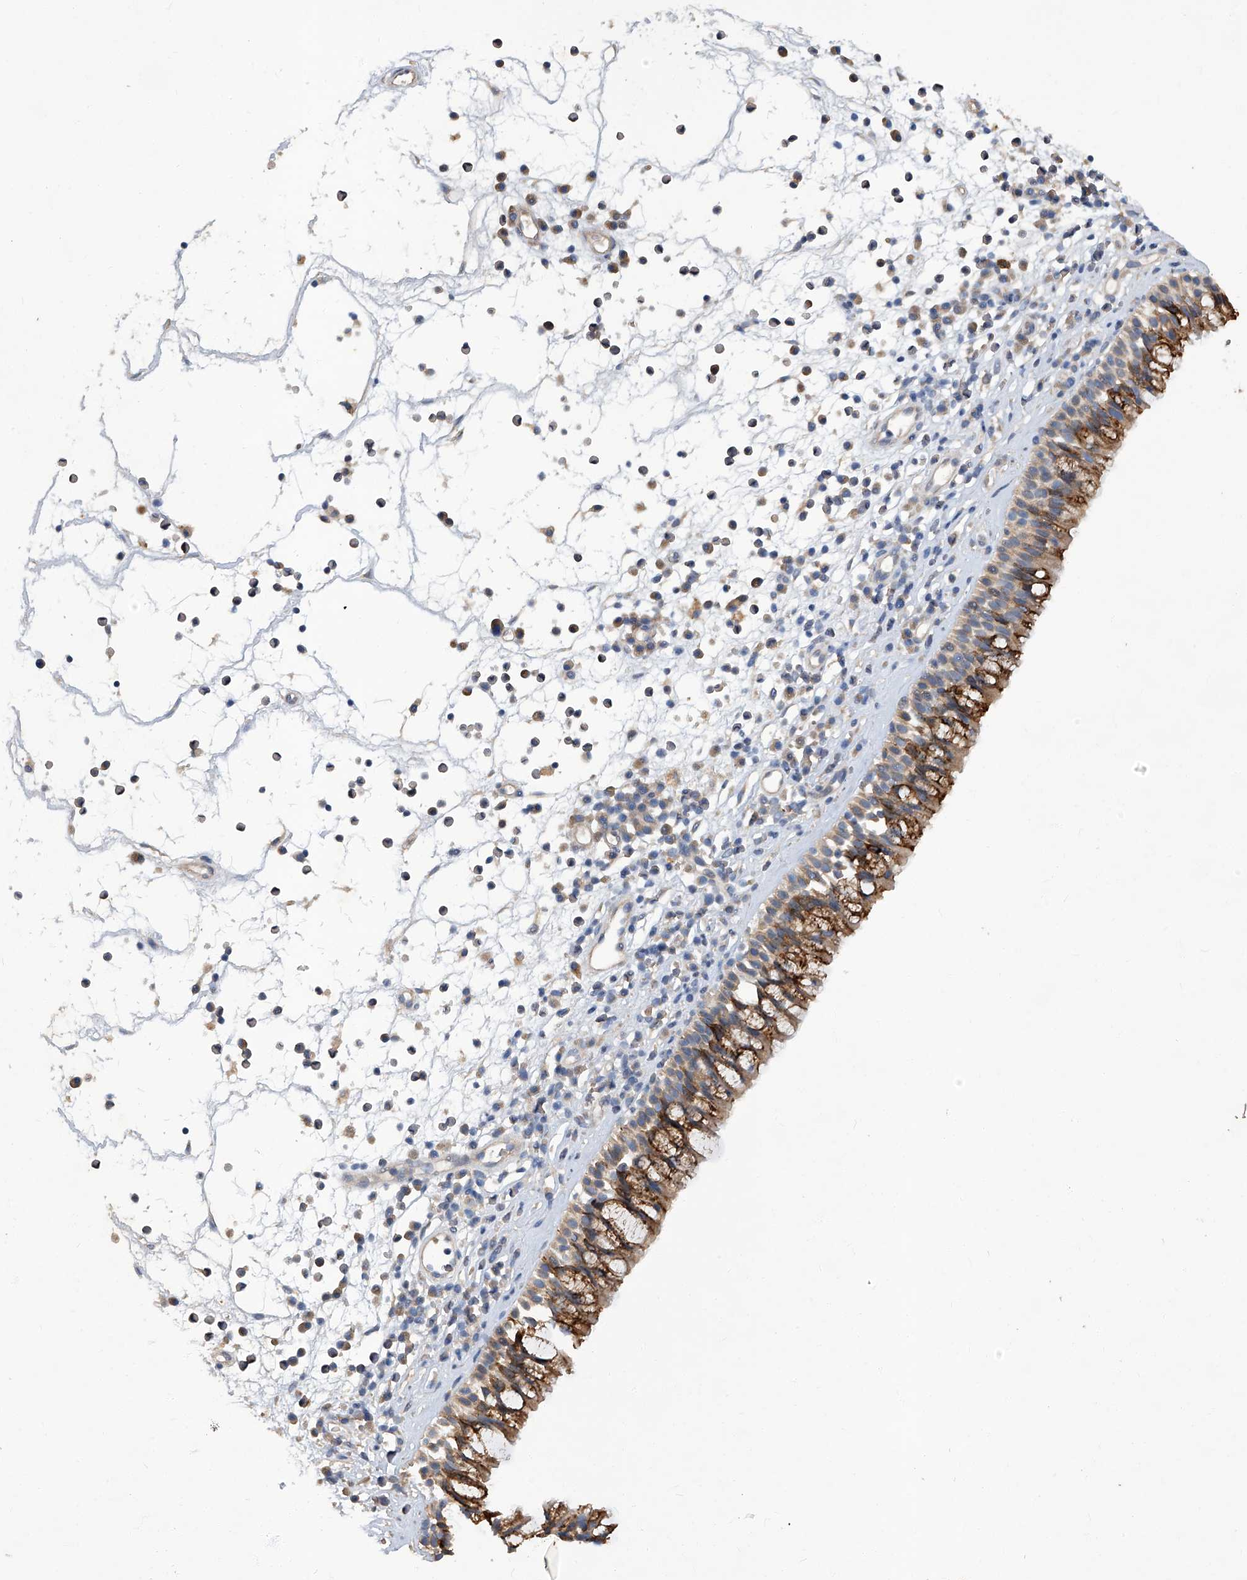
{"staining": {"intensity": "moderate", "quantity": ">75%", "location": "cytoplasmic/membranous"}, "tissue": "nasopharynx", "cell_type": "Respiratory epithelial cells", "image_type": "normal", "snomed": [{"axis": "morphology", "description": "Normal tissue, NOS"}, {"axis": "morphology", "description": "Inflammation, NOS"}, {"axis": "morphology", "description": "Malignant melanoma, Metastatic site"}, {"axis": "topography", "description": "Nasopharynx"}], "caption": "Brown immunohistochemical staining in normal nasopharynx reveals moderate cytoplasmic/membranous staining in about >75% of respiratory epithelial cells.", "gene": "TGFBR1", "patient": {"sex": "male", "age": 70}}